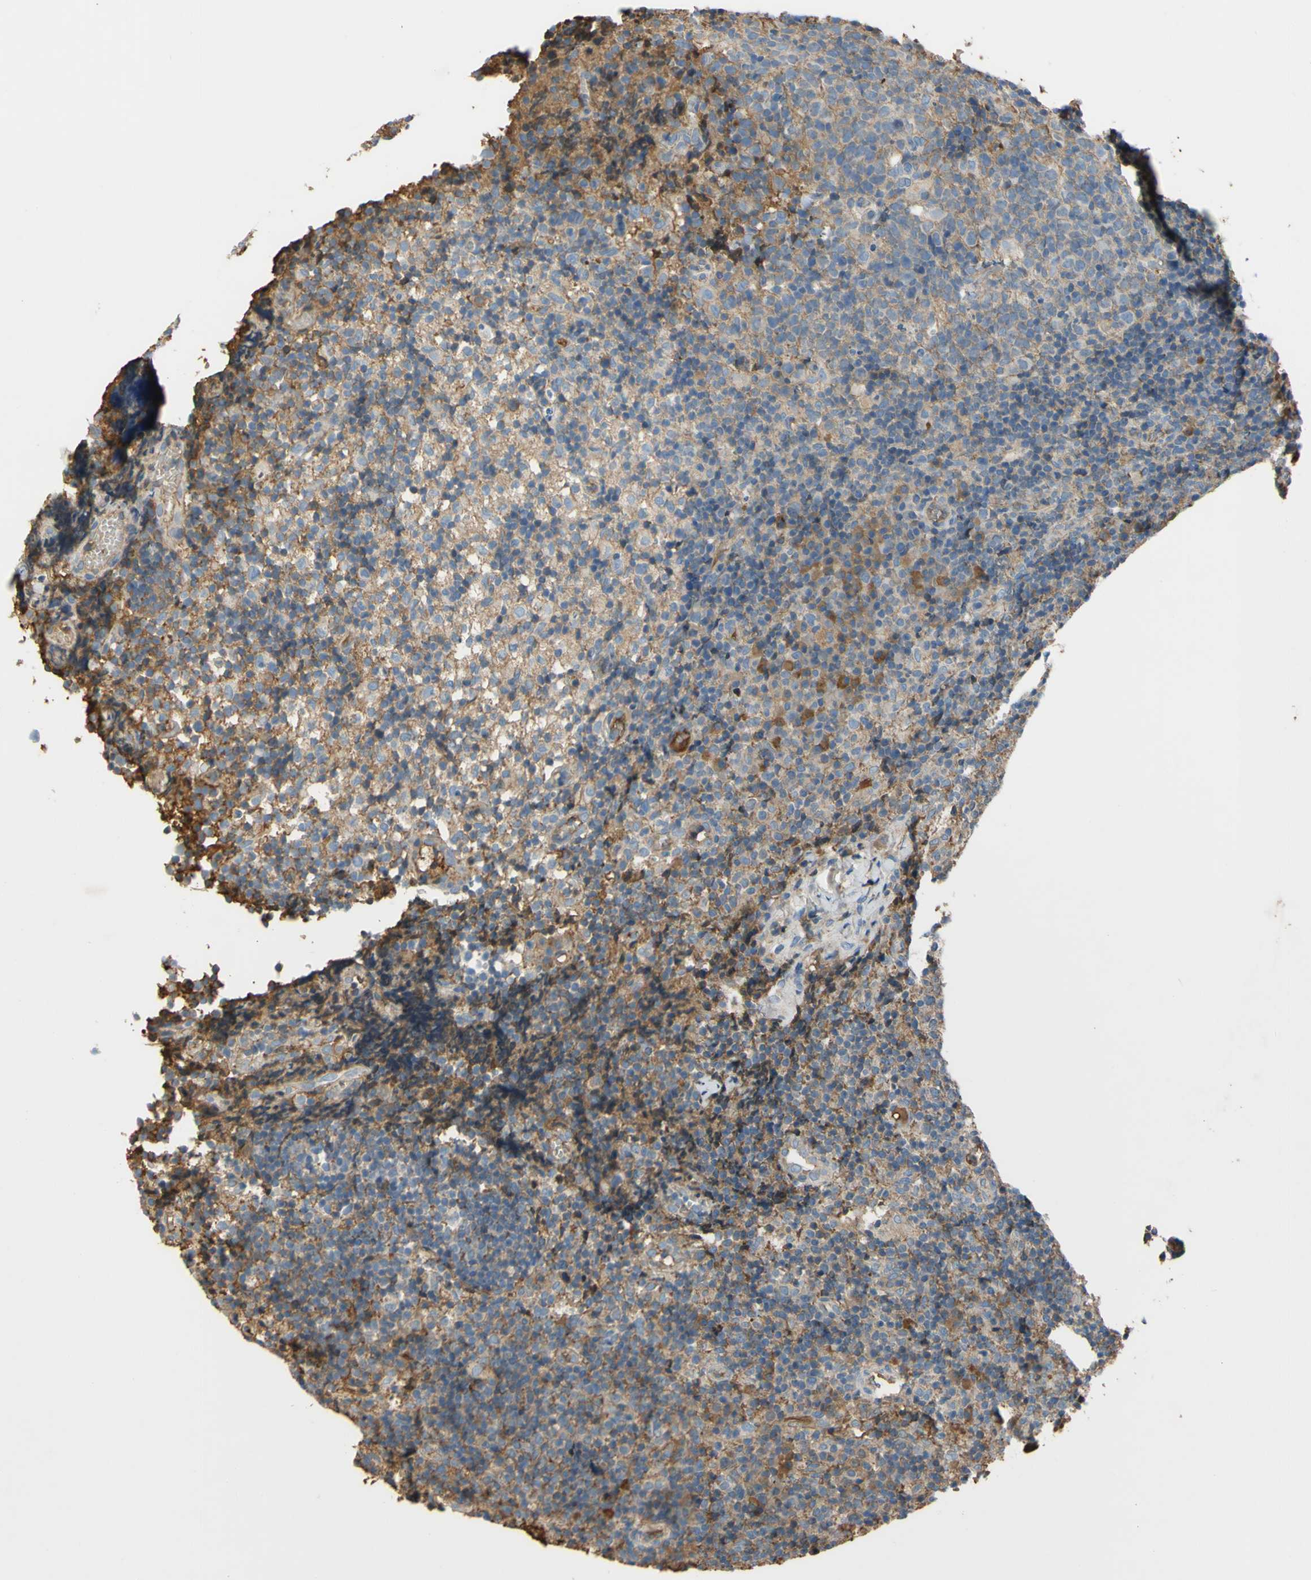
{"staining": {"intensity": "weak", "quantity": "25%-75%", "location": "cytoplasmic/membranous"}, "tissue": "lymph node", "cell_type": "Germinal center cells", "image_type": "normal", "snomed": [{"axis": "morphology", "description": "Normal tissue, NOS"}, {"axis": "morphology", "description": "Inflammation, NOS"}, {"axis": "topography", "description": "Lymph node"}], "caption": "A brown stain shows weak cytoplasmic/membranous expression of a protein in germinal center cells of normal lymph node. The protein is shown in brown color, while the nuclei are stained blue.", "gene": "TIMP2", "patient": {"sex": "male", "age": 55}}